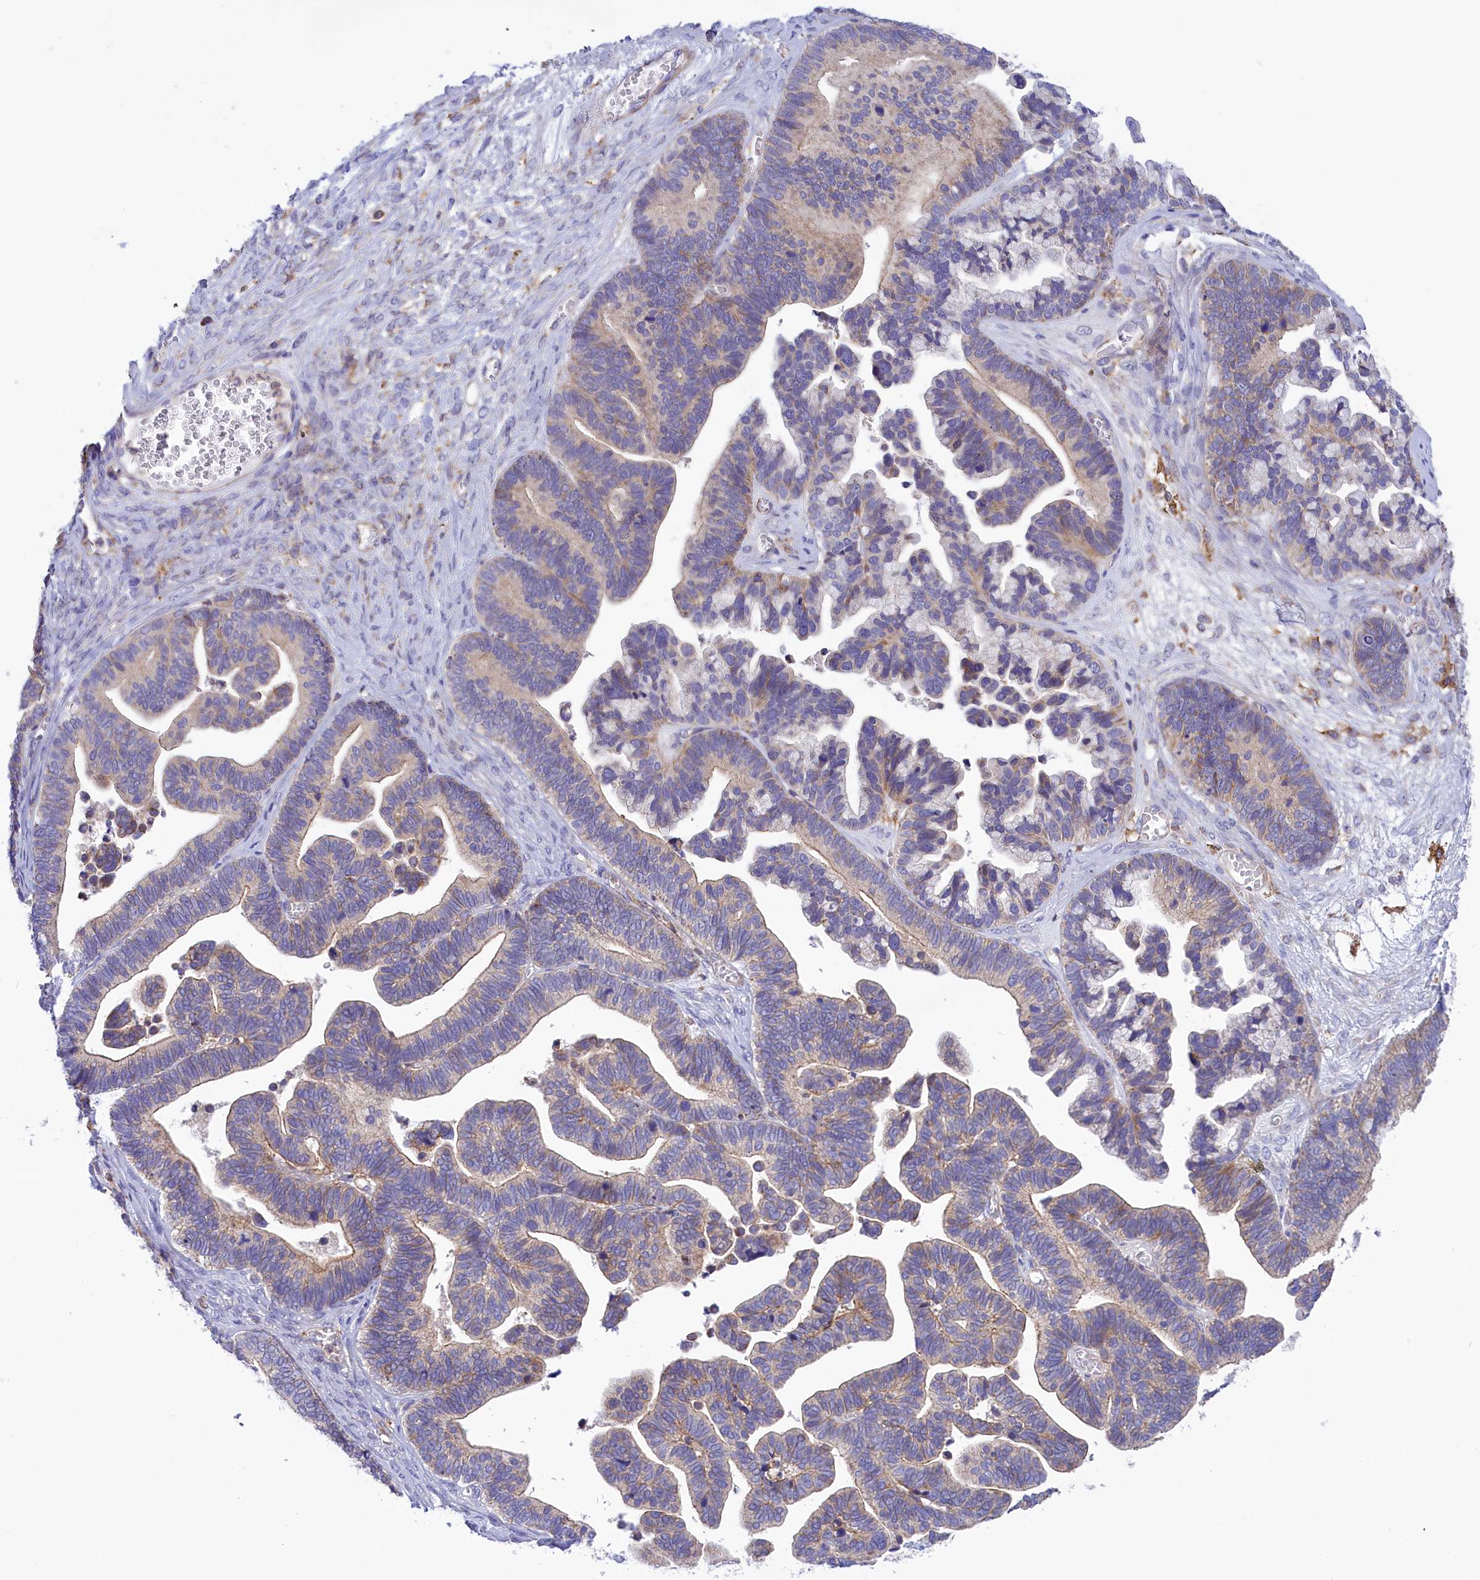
{"staining": {"intensity": "weak", "quantity": "25%-75%", "location": "cytoplasmic/membranous"}, "tissue": "ovarian cancer", "cell_type": "Tumor cells", "image_type": "cancer", "snomed": [{"axis": "morphology", "description": "Cystadenocarcinoma, serous, NOS"}, {"axis": "topography", "description": "Ovary"}], "caption": "Weak cytoplasmic/membranous protein expression is identified in approximately 25%-75% of tumor cells in serous cystadenocarcinoma (ovarian). (Stains: DAB (3,3'-diaminobenzidine) in brown, nuclei in blue, Microscopy: brightfield microscopy at high magnification).", "gene": "CORO7-PAM16", "patient": {"sex": "female", "age": 56}}